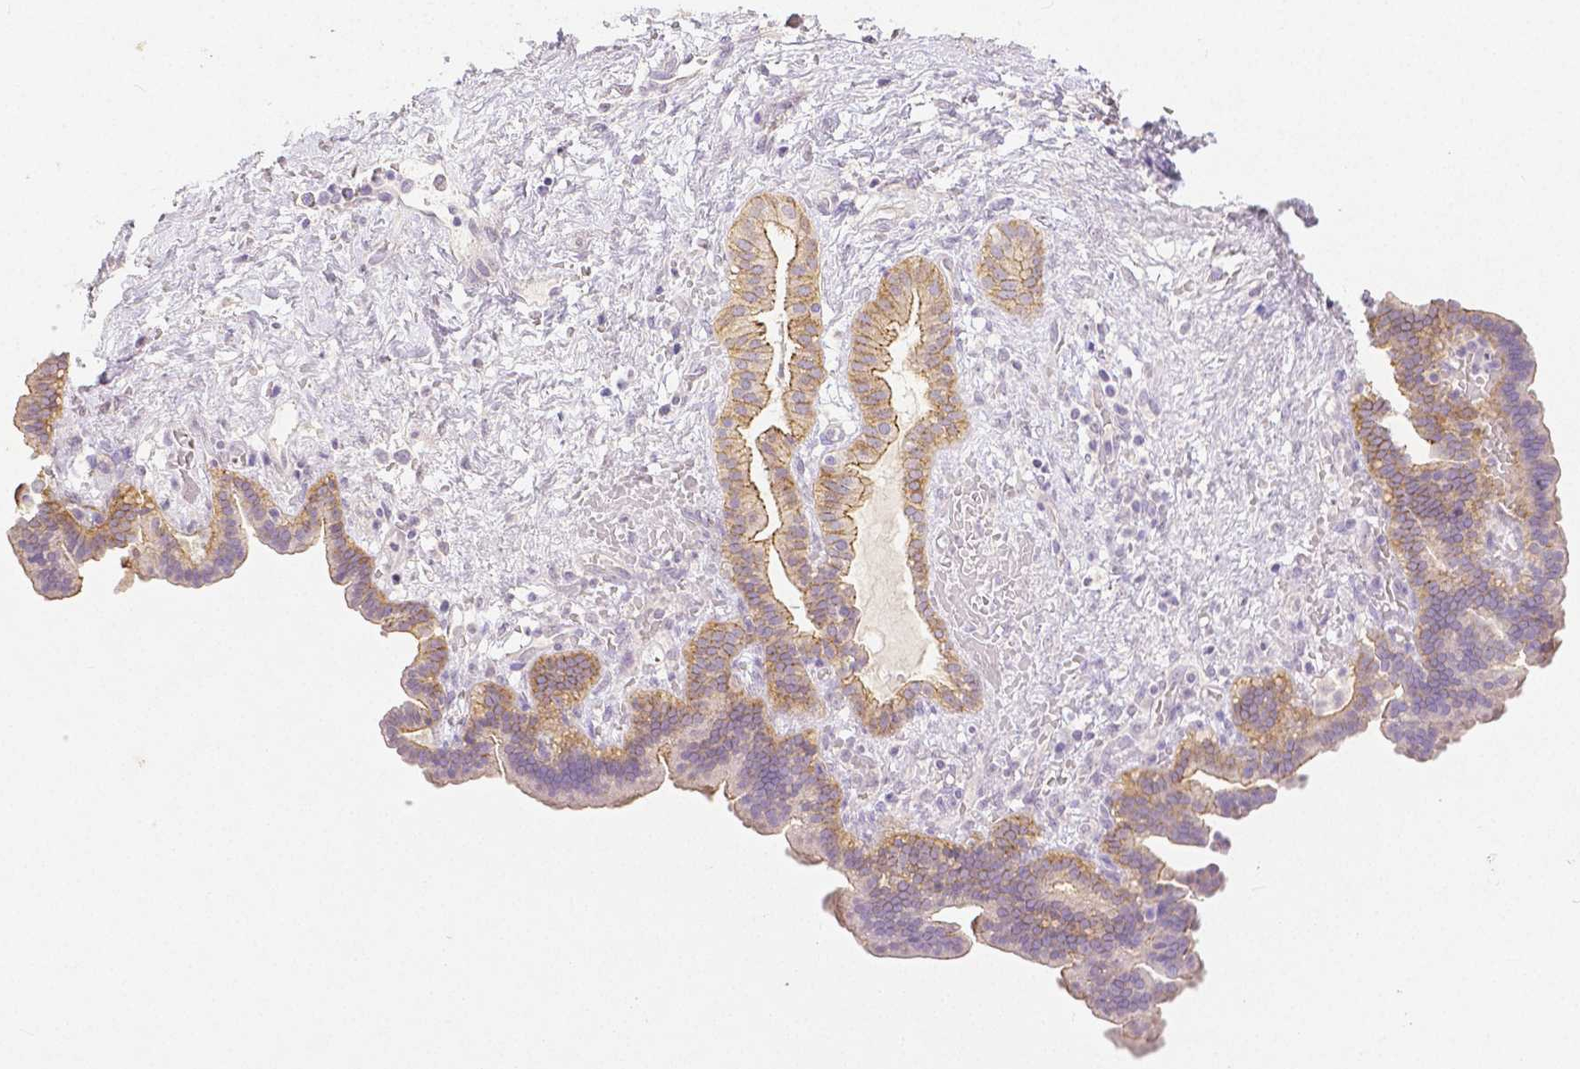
{"staining": {"intensity": "moderate", "quantity": "25%-75%", "location": "cytoplasmic/membranous"}, "tissue": "pancreatic cancer", "cell_type": "Tumor cells", "image_type": "cancer", "snomed": [{"axis": "morphology", "description": "Adenocarcinoma, NOS"}, {"axis": "topography", "description": "Pancreas"}], "caption": "An IHC photomicrograph of neoplastic tissue is shown. Protein staining in brown highlights moderate cytoplasmic/membranous positivity in pancreatic cancer within tumor cells.", "gene": "OCLN", "patient": {"sex": "male", "age": 44}}